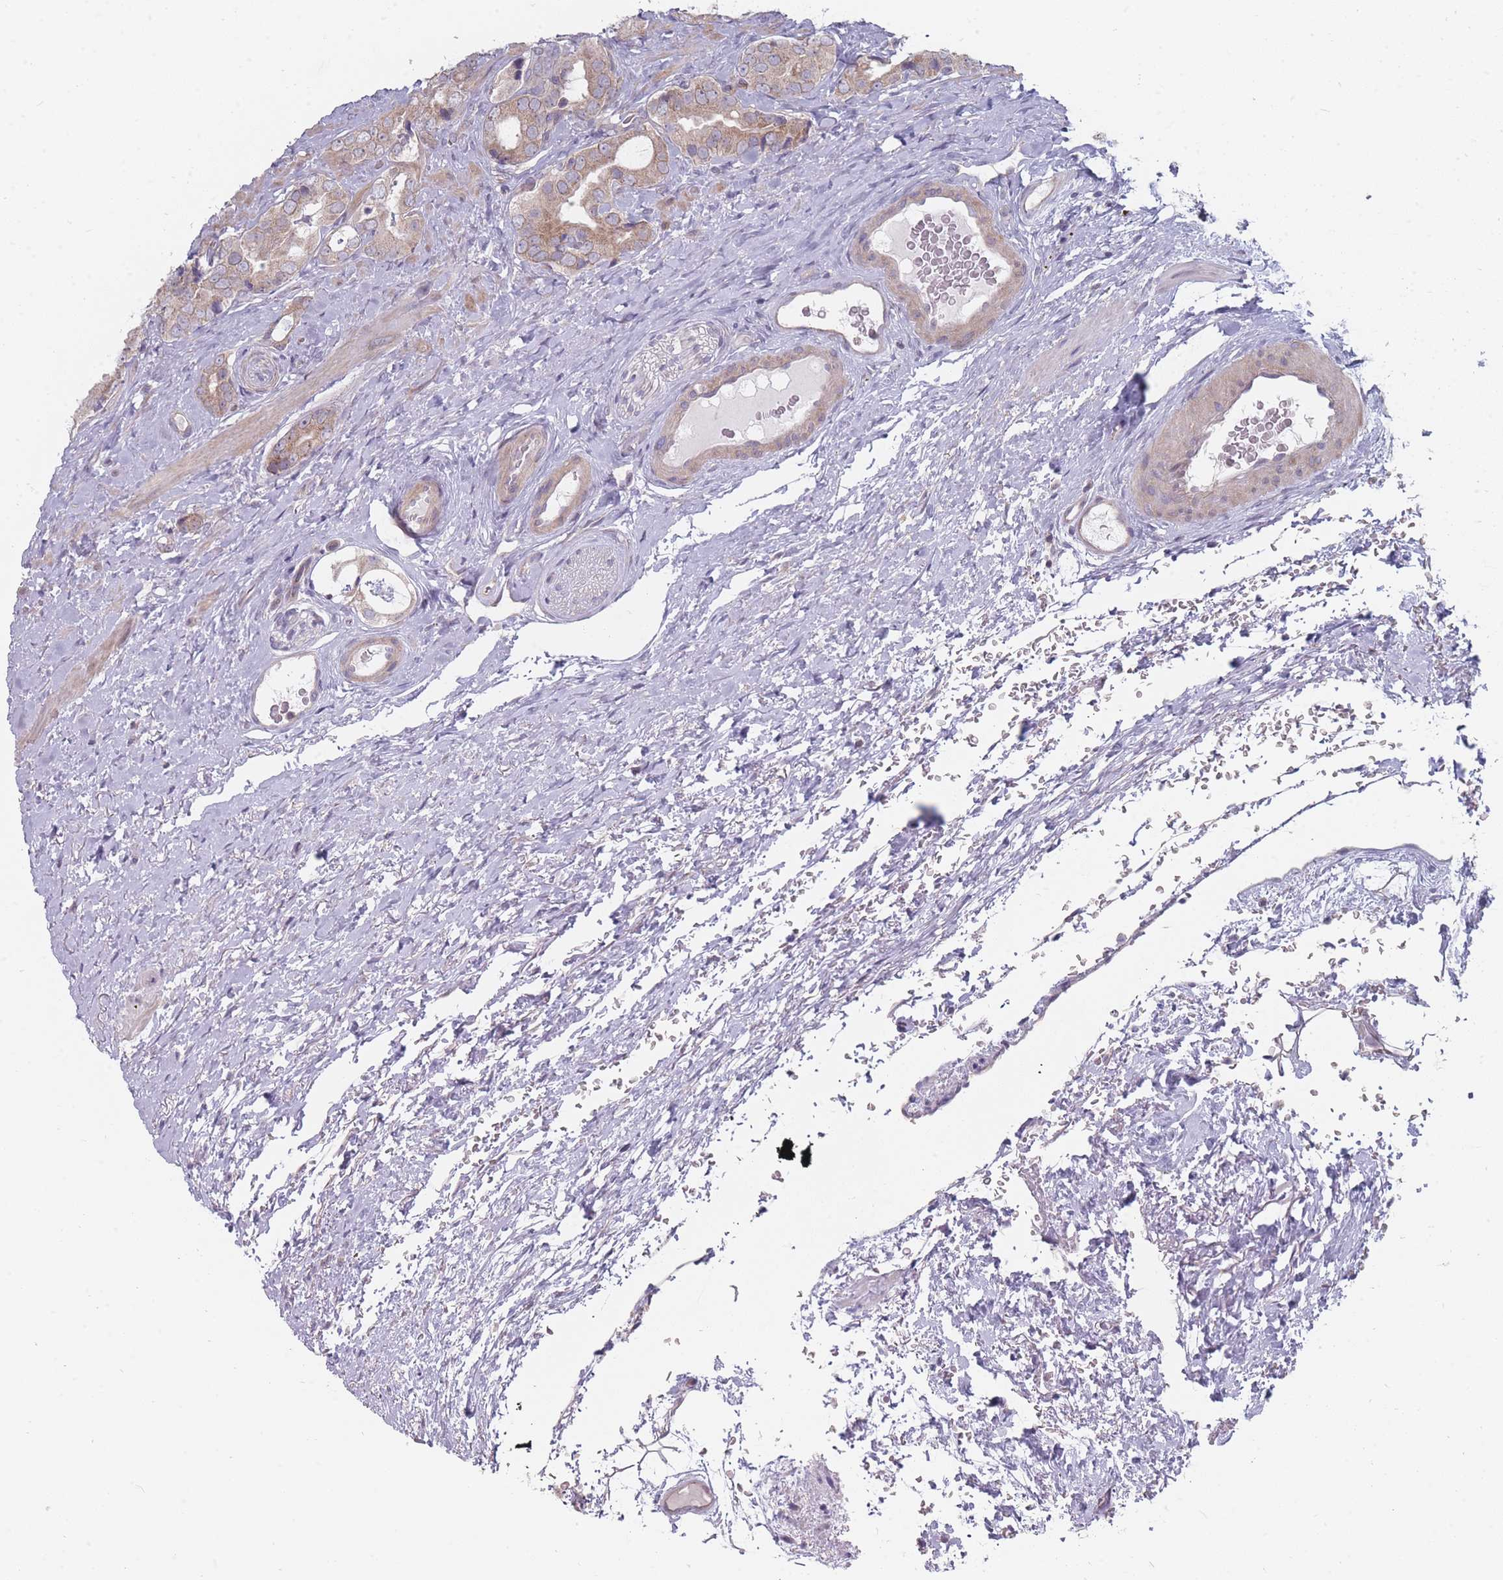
{"staining": {"intensity": "weak", "quantity": ">75%", "location": "cytoplasmic/membranous"}, "tissue": "prostate cancer", "cell_type": "Tumor cells", "image_type": "cancer", "snomed": [{"axis": "morphology", "description": "Adenocarcinoma, High grade"}, {"axis": "topography", "description": "Prostate"}], "caption": "DAB (3,3'-diaminobenzidine) immunohistochemical staining of prostate adenocarcinoma (high-grade) displays weak cytoplasmic/membranous protein staining in about >75% of tumor cells.", "gene": "PCDH12", "patient": {"sex": "male", "age": 71}}